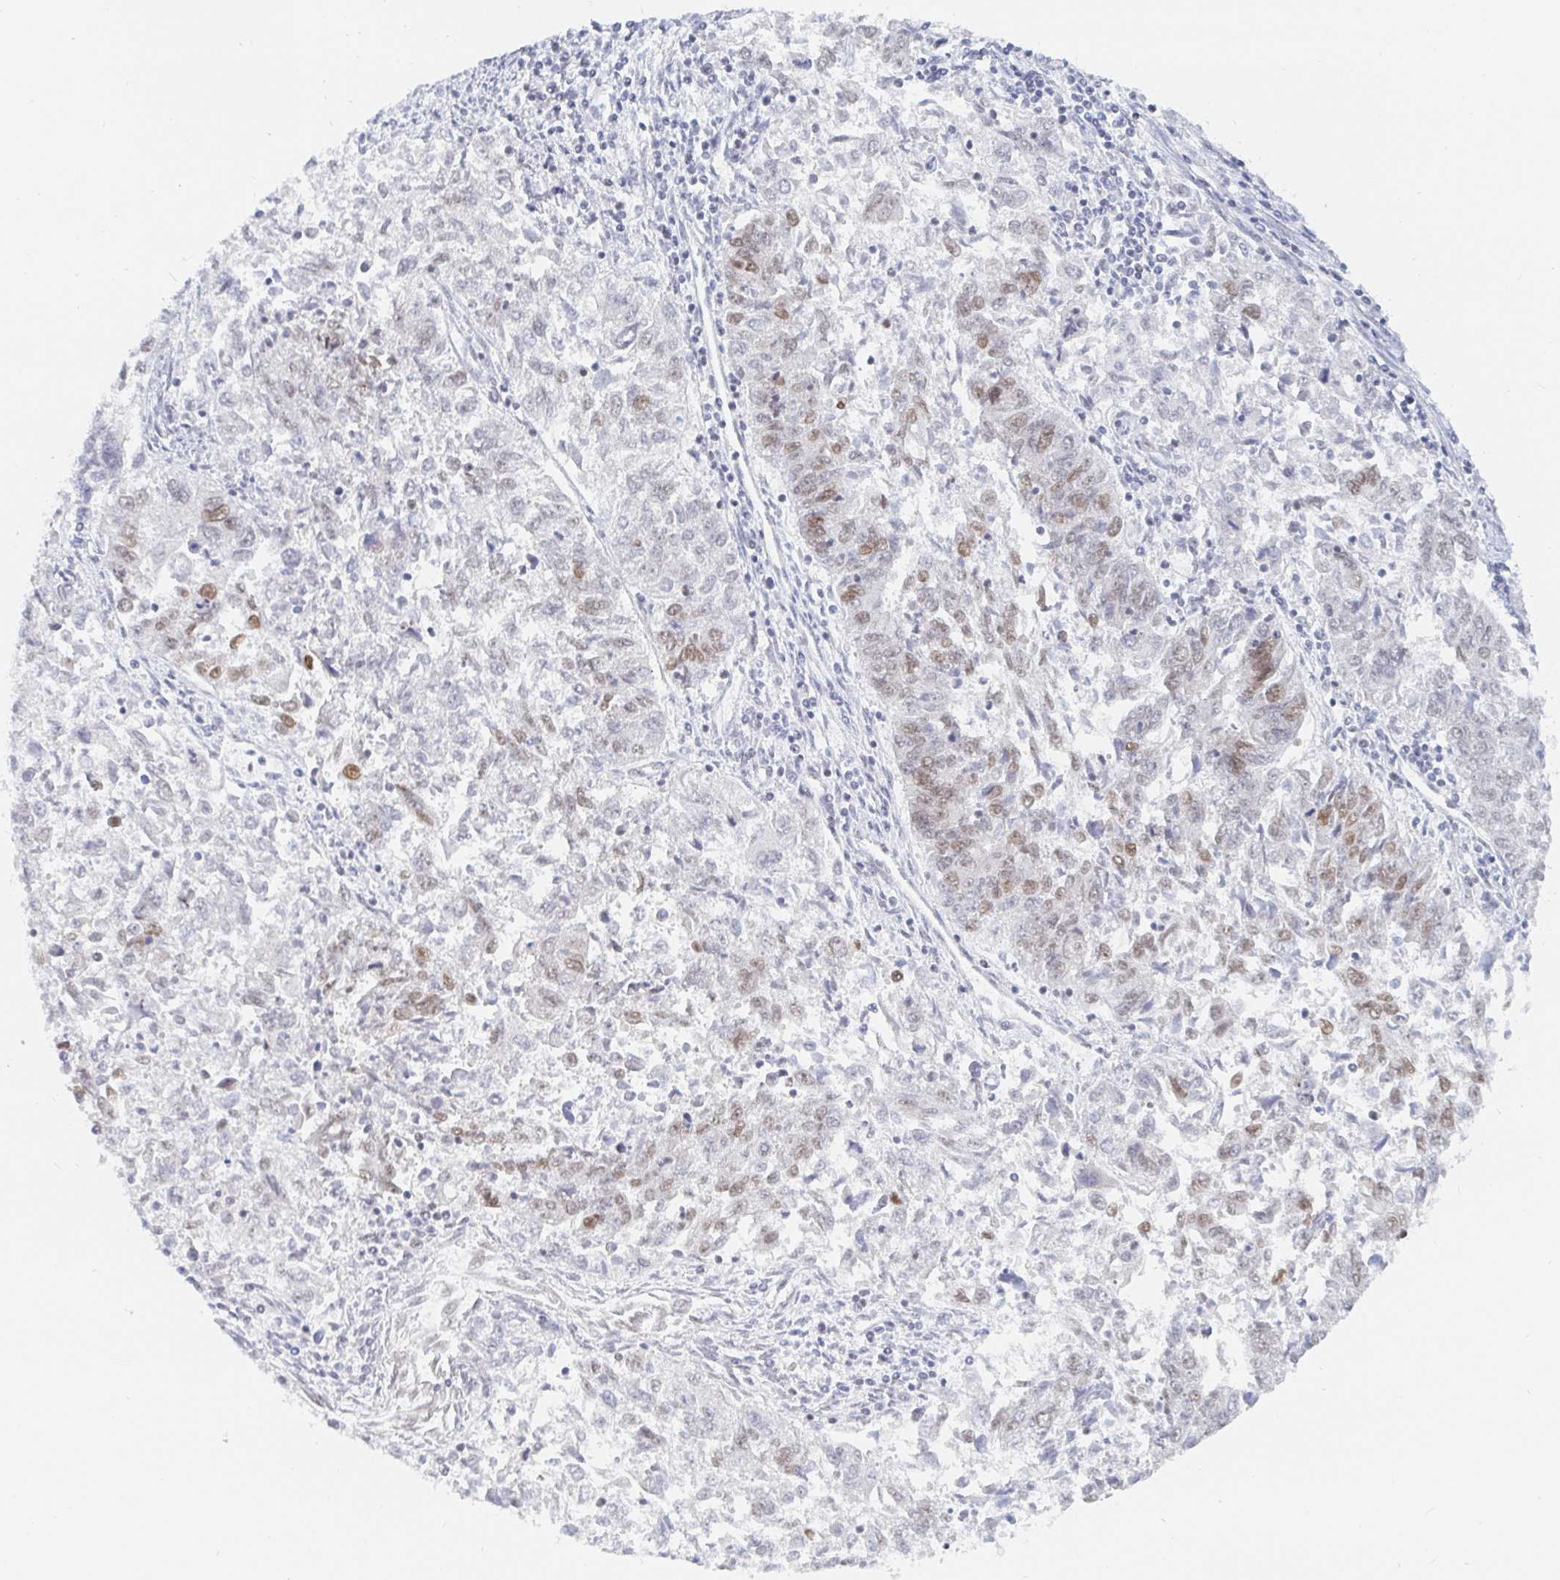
{"staining": {"intensity": "moderate", "quantity": "<25%", "location": "nuclear"}, "tissue": "endometrial cancer", "cell_type": "Tumor cells", "image_type": "cancer", "snomed": [{"axis": "morphology", "description": "Adenocarcinoma, NOS"}, {"axis": "topography", "description": "Endometrium"}], "caption": "Endometrial adenocarcinoma stained with a protein marker demonstrates moderate staining in tumor cells.", "gene": "CHD2", "patient": {"sex": "female", "age": 42}}